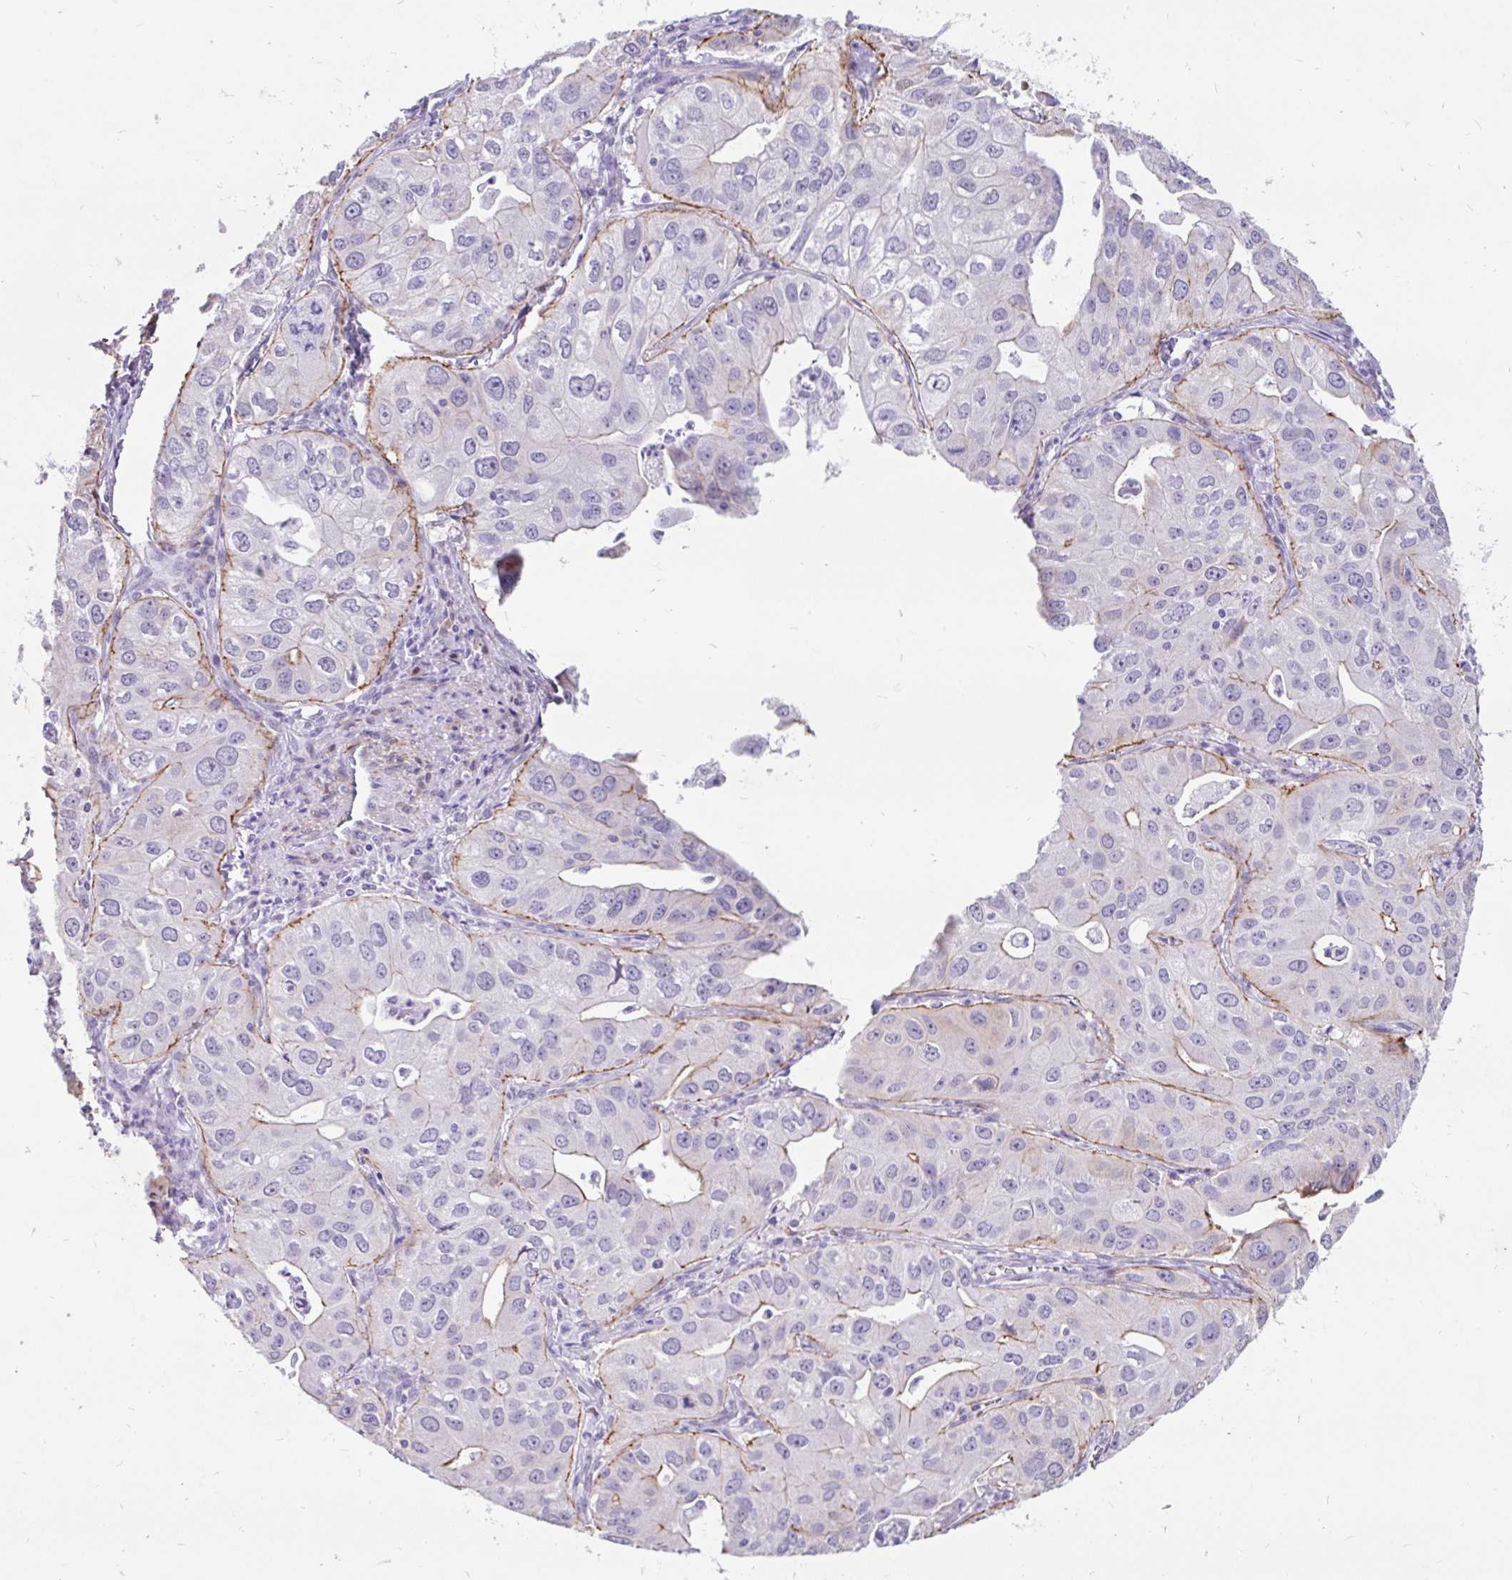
{"staining": {"intensity": "negative", "quantity": "none", "location": "none"}, "tissue": "lung cancer", "cell_type": "Tumor cells", "image_type": "cancer", "snomed": [{"axis": "morphology", "description": "Adenocarcinoma, NOS"}, {"axis": "topography", "description": "Lung"}], "caption": "An IHC photomicrograph of lung adenocarcinoma is shown. There is no staining in tumor cells of lung adenocarcinoma.", "gene": "EML5", "patient": {"sex": "male", "age": 48}}